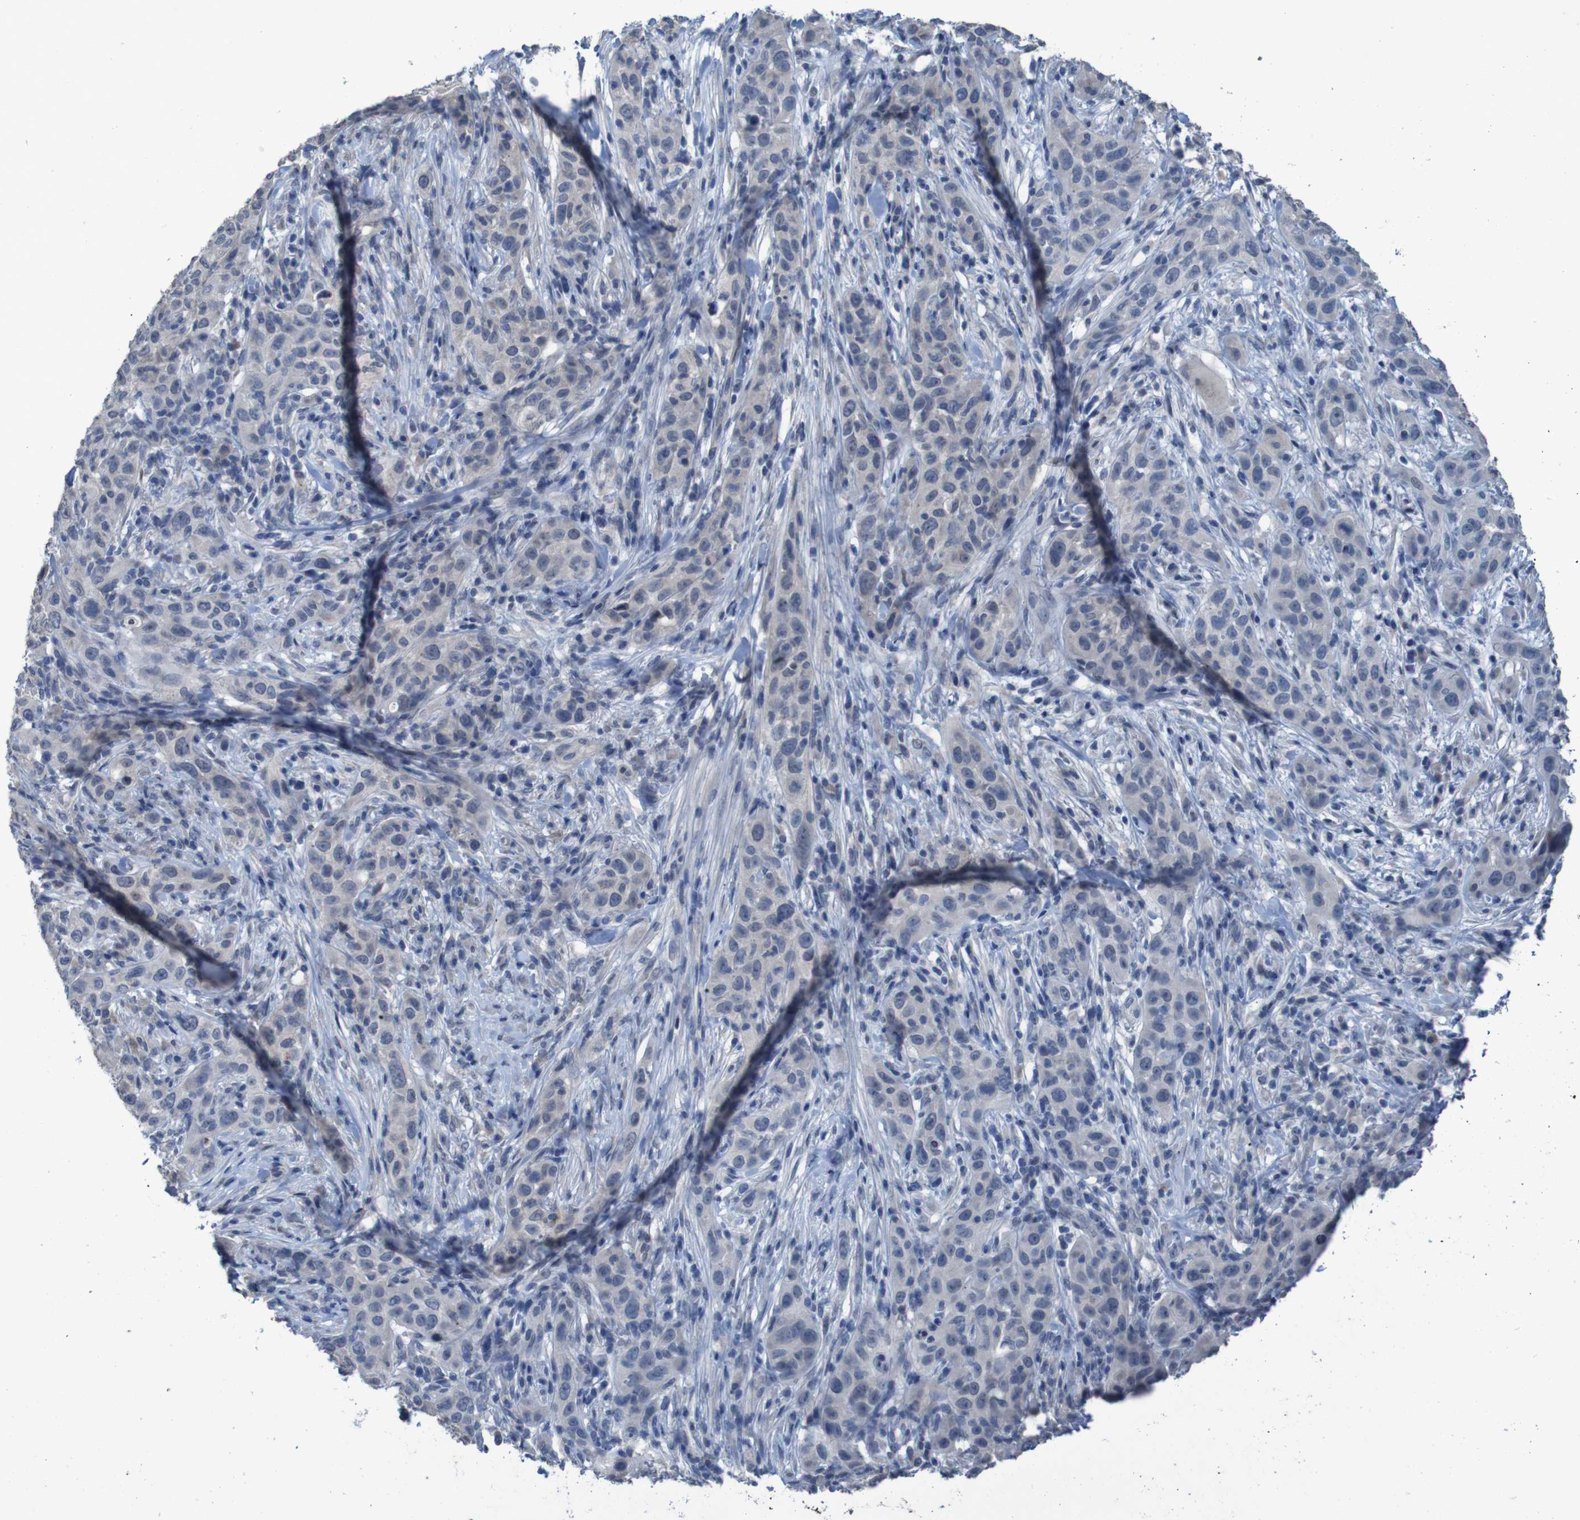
{"staining": {"intensity": "negative", "quantity": "none", "location": "none"}, "tissue": "skin cancer", "cell_type": "Tumor cells", "image_type": "cancer", "snomed": [{"axis": "morphology", "description": "Squamous cell carcinoma, NOS"}, {"axis": "topography", "description": "Skin"}], "caption": "High power microscopy histopathology image of an immunohistochemistry (IHC) image of squamous cell carcinoma (skin), revealing no significant expression in tumor cells.", "gene": "CLDN18", "patient": {"sex": "female", "age": 88}}